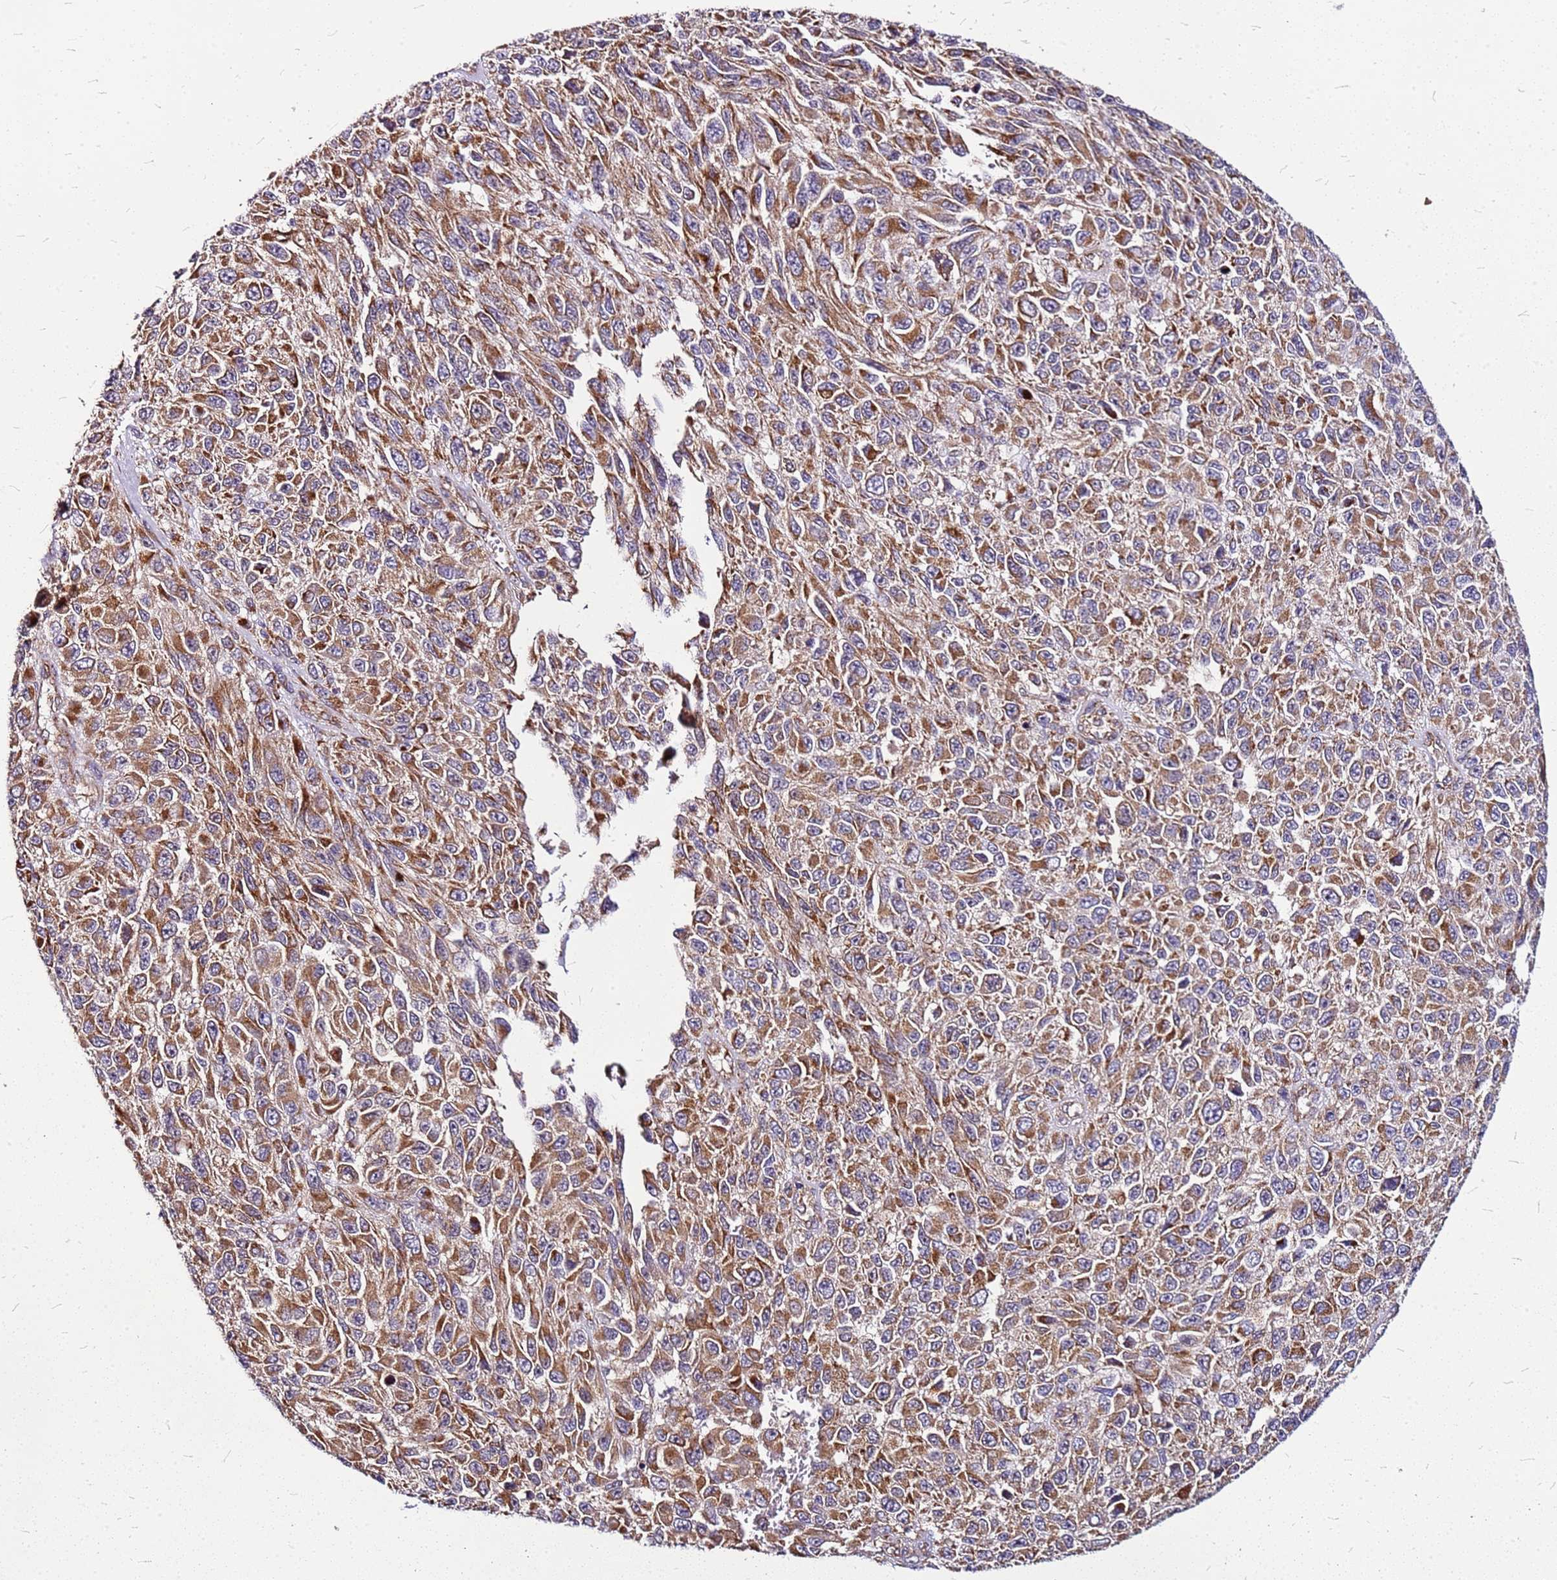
{"staining": {"intensity": "moderate", "quantity": ">75%", "location": "cytoplasmic/membranous"}, "tissue": "melanoma", "cell_type": "Tumor cells", "image_type": "cancer", "snomed": [{"axis": "morphology", "description": "Normal tissue, NOS"}, {"axis": "morphology", "description": "Malignant melanoma, NOS"}, {"axis": "topography", "description": "Skin"}], "caption": "Human melanoma stained for a protein (brown) shows moderate cytoplasmic/membranous positive staining in approximately >75% of tumor cells.", "gene": "OR51T1", "patient": {"sex": "female", "age": 96}}